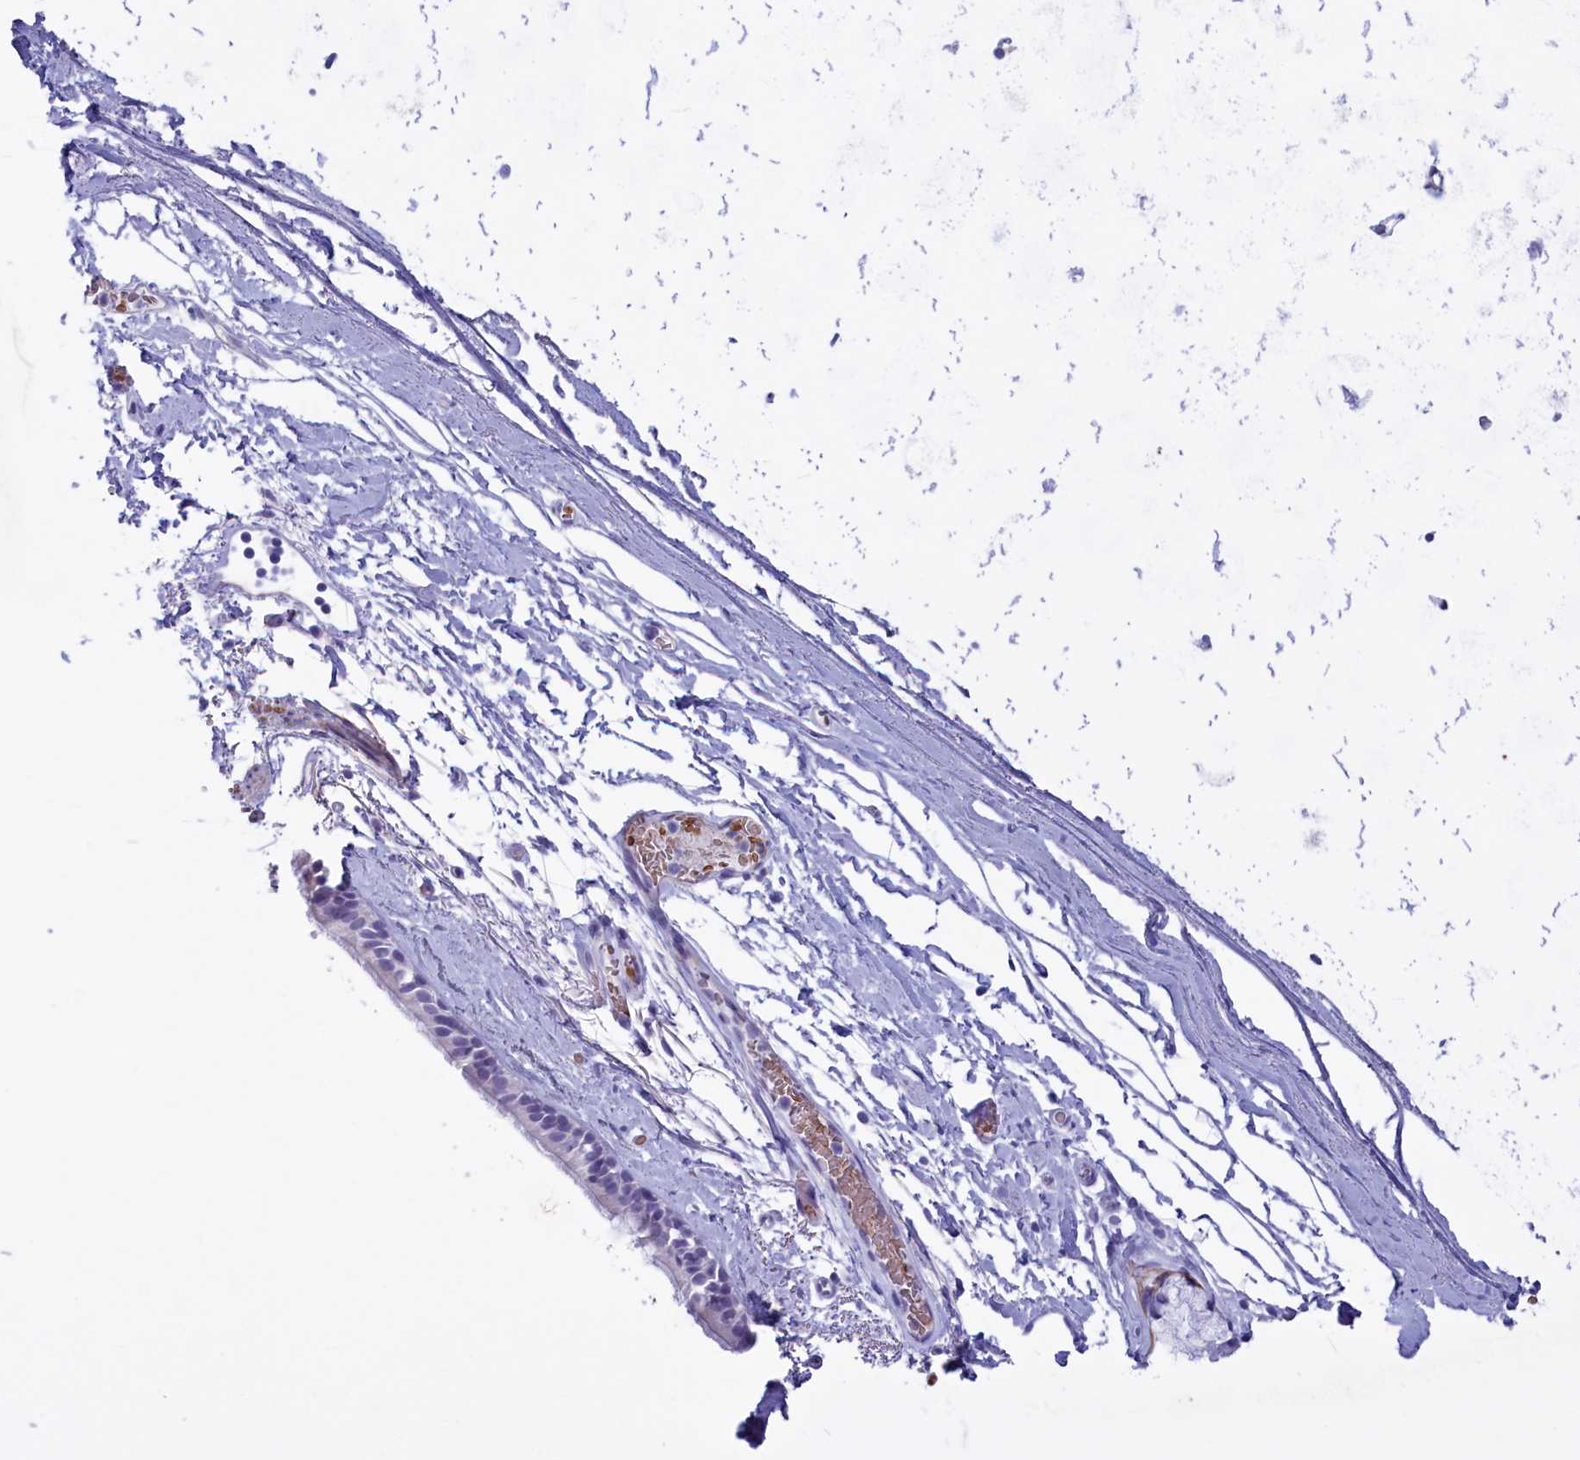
{"staining": {"intensity": "negative", "quantity": "none", "location": "none"}, "tissue": "bronchus", "cell_type": "Respiratory epithelial cells", "image_type": "normal", "snomed": [{"axis": "morphology", "description": "Normal tissue, NOS"}, {"axis": "topography", "description": "Cartilage tissue"}], "caption": "DAB (3,3'-diaminobenzidine) immunohistochemical staining of benign bronchus shows no significant positivity in respiratory epithelial cells.", "gene": "GAPDHS", "patient": {"sex": "male", "age": 63}}